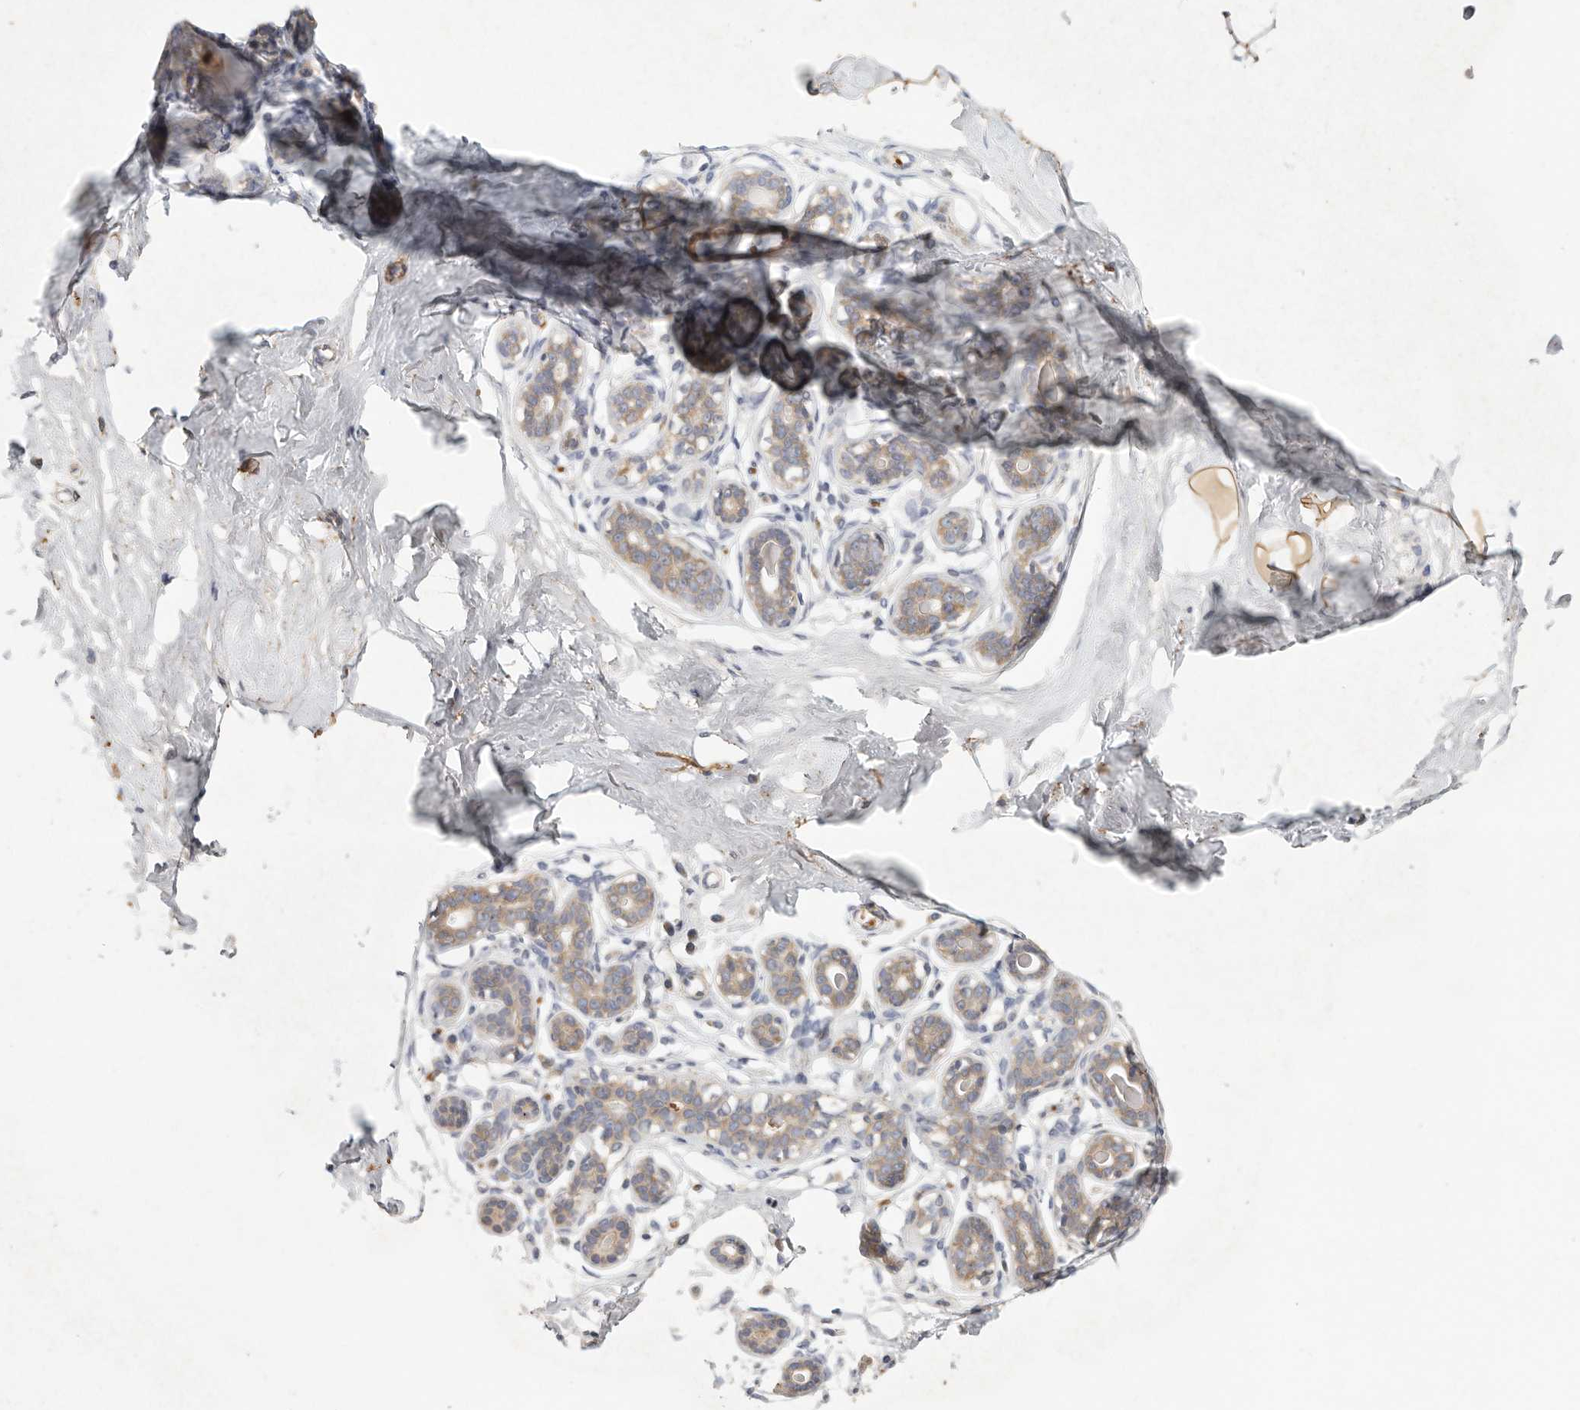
{"staining": {"intensity": "moderate", "quantity": "<25%", "location": "cytoplasmic/membranous"}, "tissue": "breast", "cell_type": "Adipocytes", "image_type": "normal", "snomed": [{"axis": "morphology", "description": "Normal tissue, NOS"}, {"axis": "morphology", "description": "Adenoma, NOS"}, {"axis": "topography", "description": "Breast"}], "caption": "A histopathology image showing moderate cytoplasmic/membranous expression in about <25% of adipocytes in benign breast, as visualized by brown immunohistochemical staining.", "gene": "CFAP298", "patient": {"sex": "female", "age": 23}}